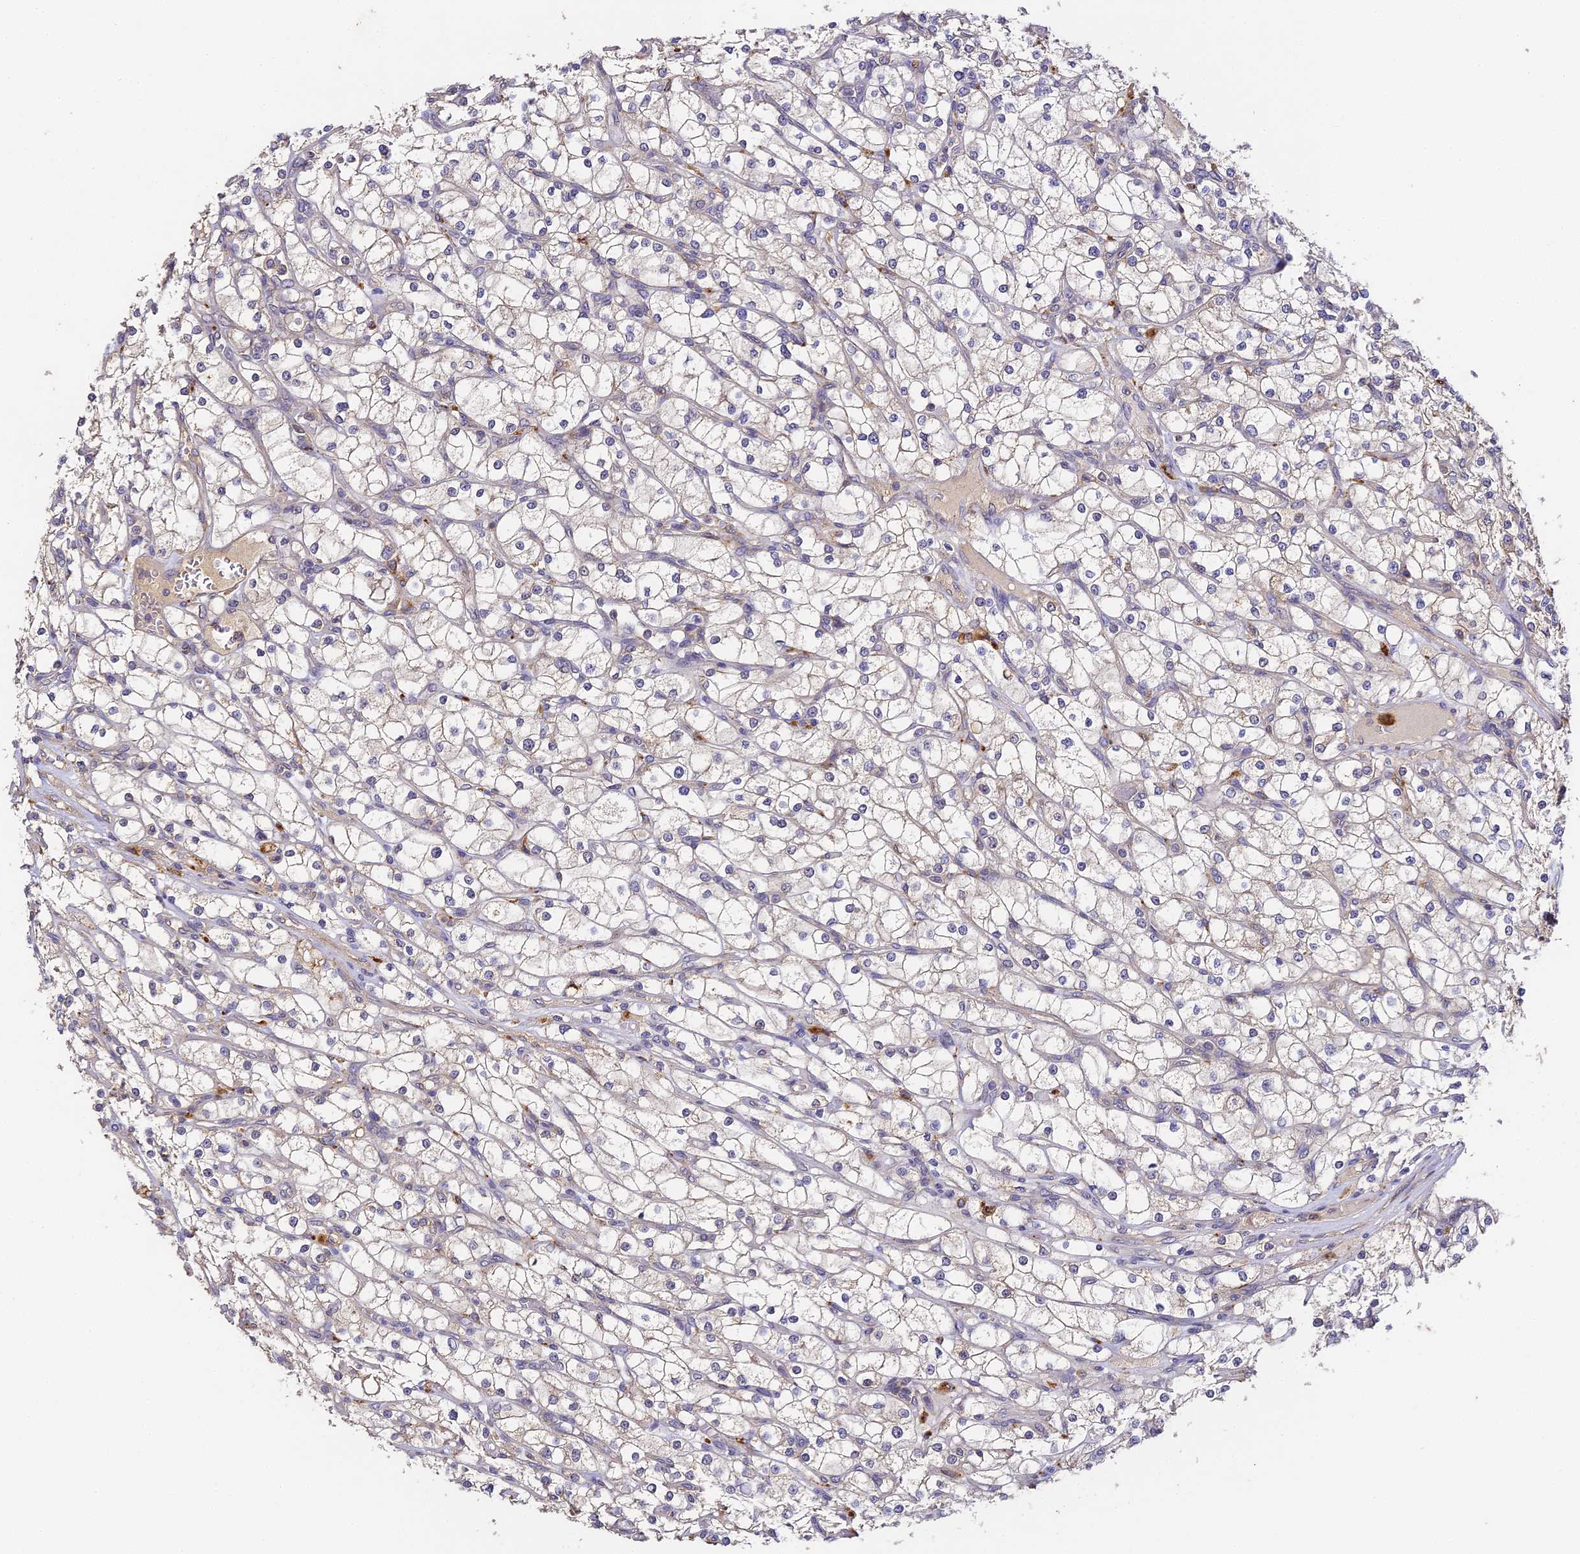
{"staining": {"intensity": "negative", "quantity": "none", "location": "none"}, "tissue": "renal cancer", "cell_type": "Tumor cells", "image_type": "cancer", "snomed": [{"axis": "morphology", "description": "Adenocarcinoma, NOS"}, {"axis": "topography", "description": "Kidney"}], "caption": "Photomicrograph shows no protein positivity in tumor cells of renal cancer (adenocarcinoma) tissue.", "gene": "YAE1", "patient": {"sex": "male", "age": 80}}